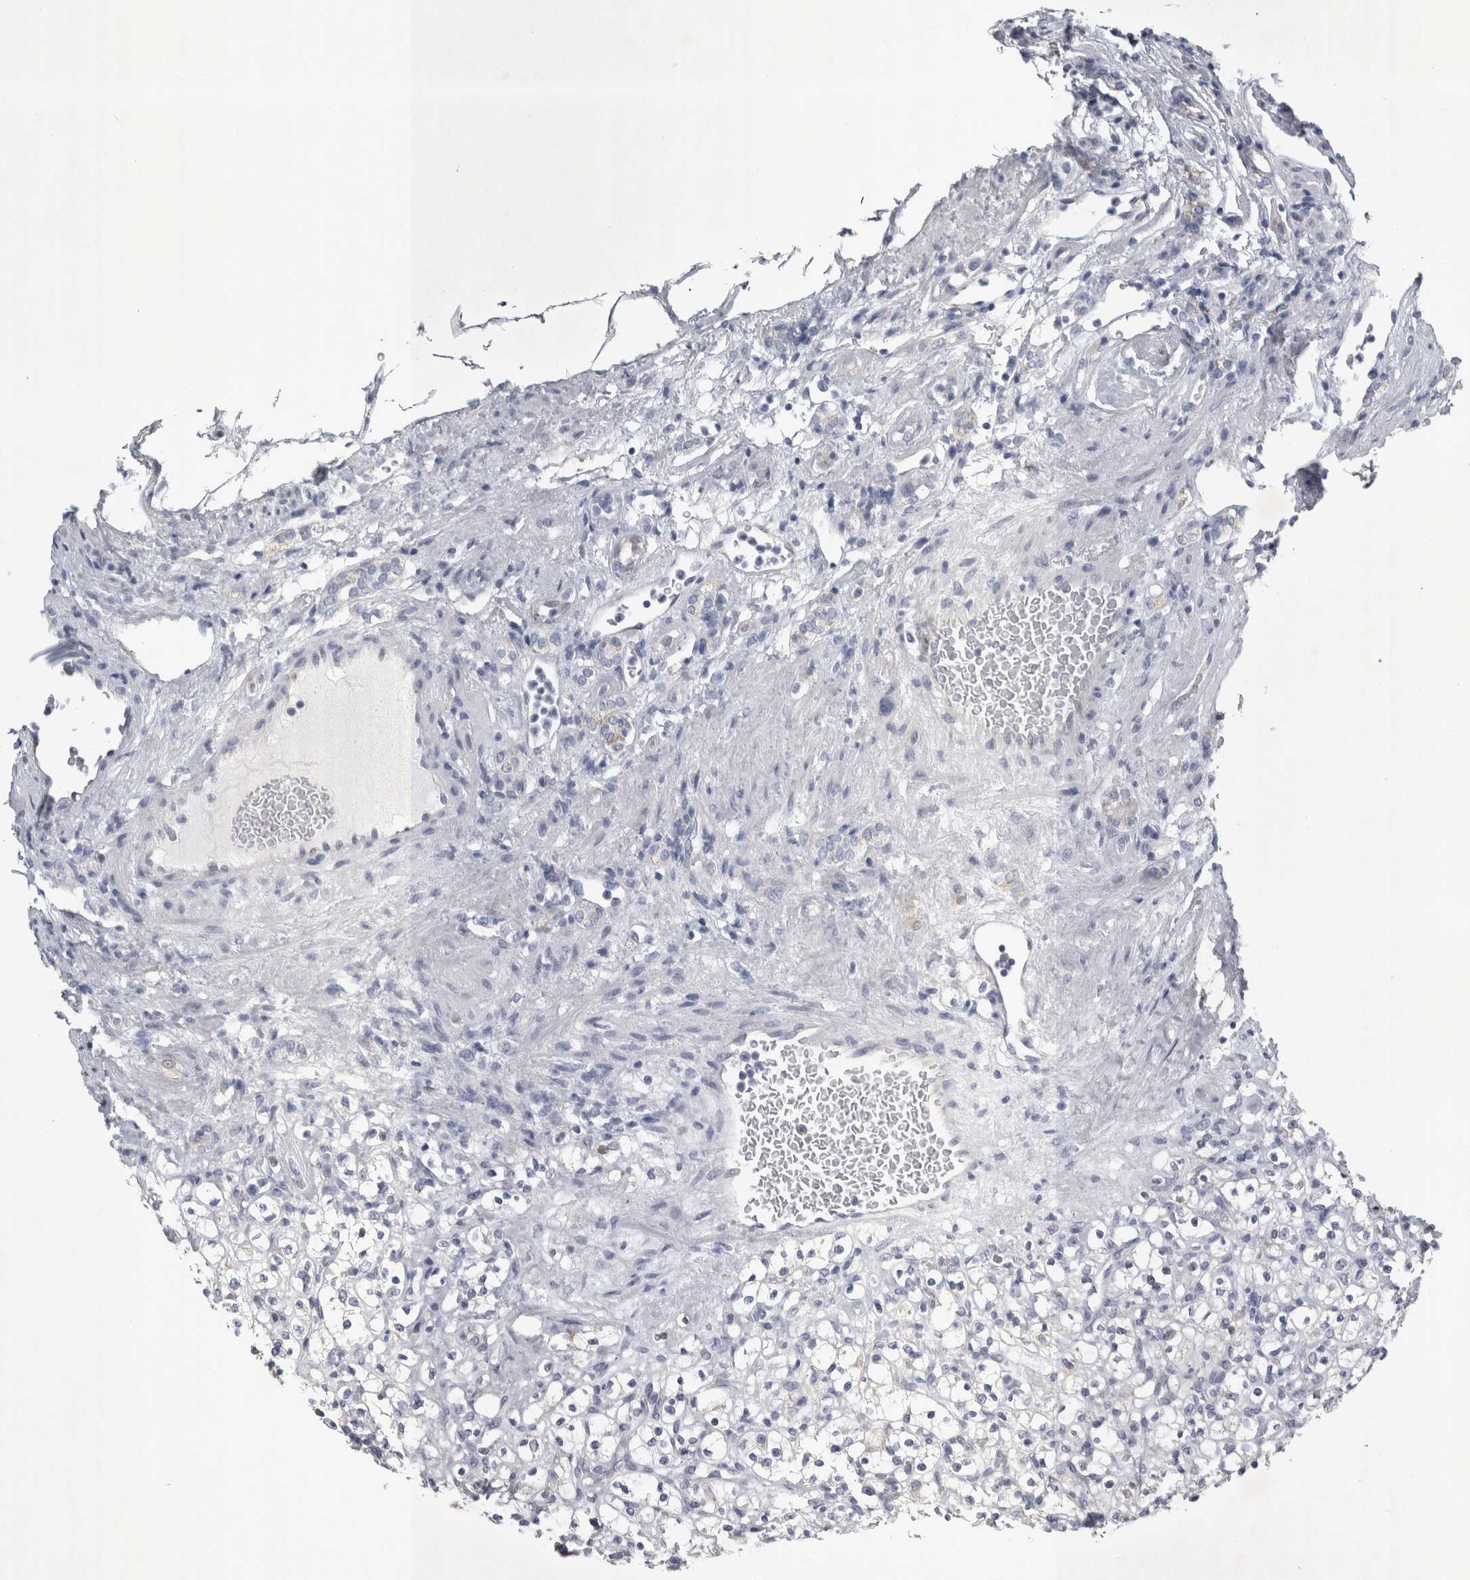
{"staining": {"intensity": "negative", "quantity": "none", "location": "none"}, "tissue": "renal cancer", "cell_type": "Tumor cells", "image_type": "cancer", "snomed": [{"axis": "morphology", "description": "Normal tissue, NOS"}, {"axis": "morphology", "description": "Adenocarcinoma, NOS"}, {"axis": "topography", "description": "Kidney"}], "caption": "An immunohistochemistry (IHC) image of adenocarcinoma (renal) is shown. There is no staining in tumor cells of adenocarcinoma (renal).", "gene": "FXYD7", "patient": {"sex": "female", "age": 72}}